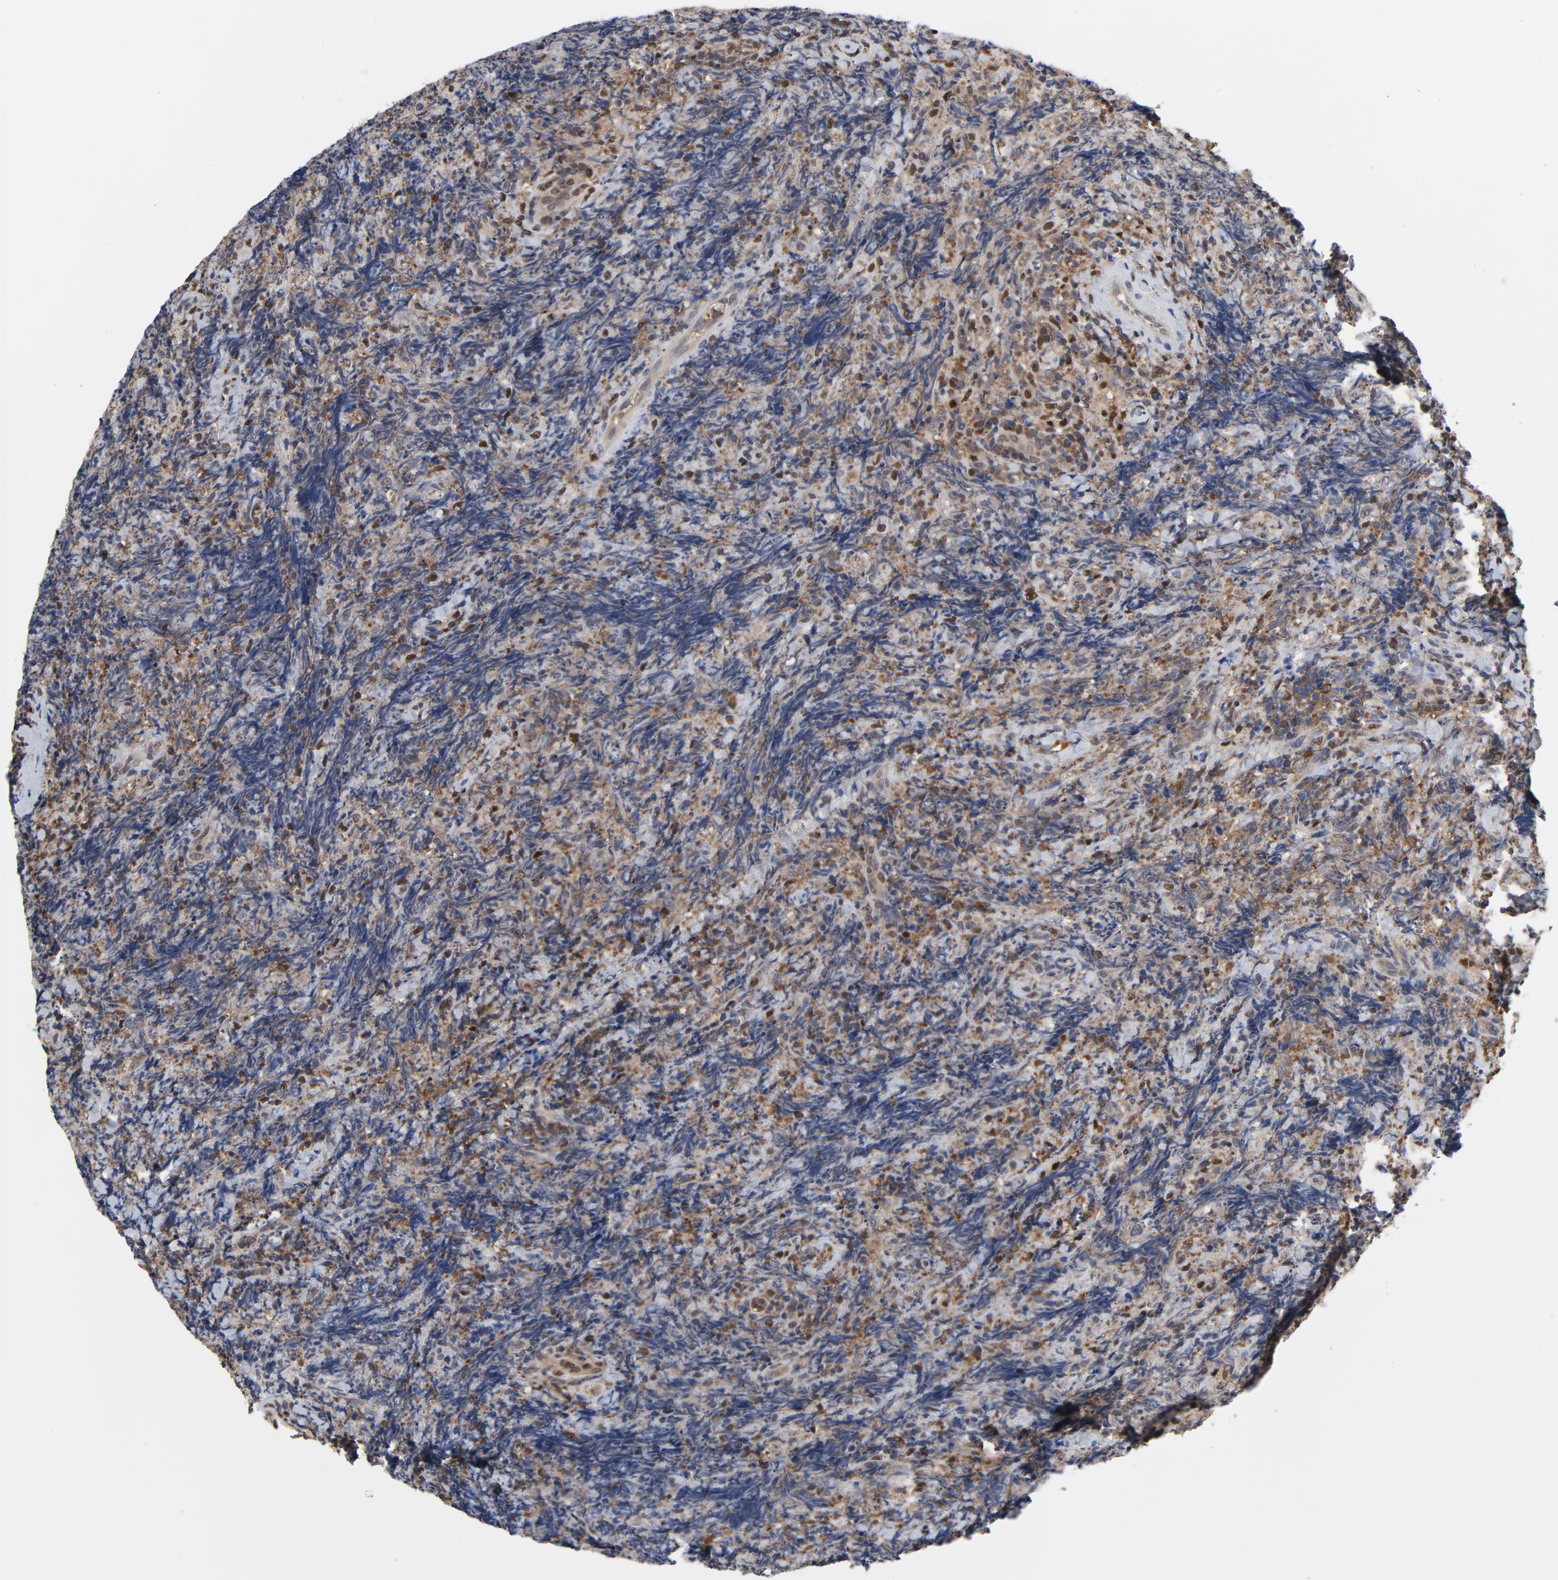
{"staining": {"intensity": "moderate", "quantity": "25%-75%", "location": "cytoplasmic/membranous"}, "tissue": "lymphoma", "cell_type": "Tumor cells", "image_type": "cancer", "snomed": [{"axis": "morphology", "description": "Malignant lymphoma, non-Hodgkin's type, High grade"}, {"axis": "topography", "description": "Tonsil"}], "caption": "Brown immunohistochemical staining in human lymphoma reveals moderate cytoplasmic/membranous staining in approximately 25%-75% of tumor cells.", "gene": "NFKB1", "patient": {"sex": "female", "age": 36}}